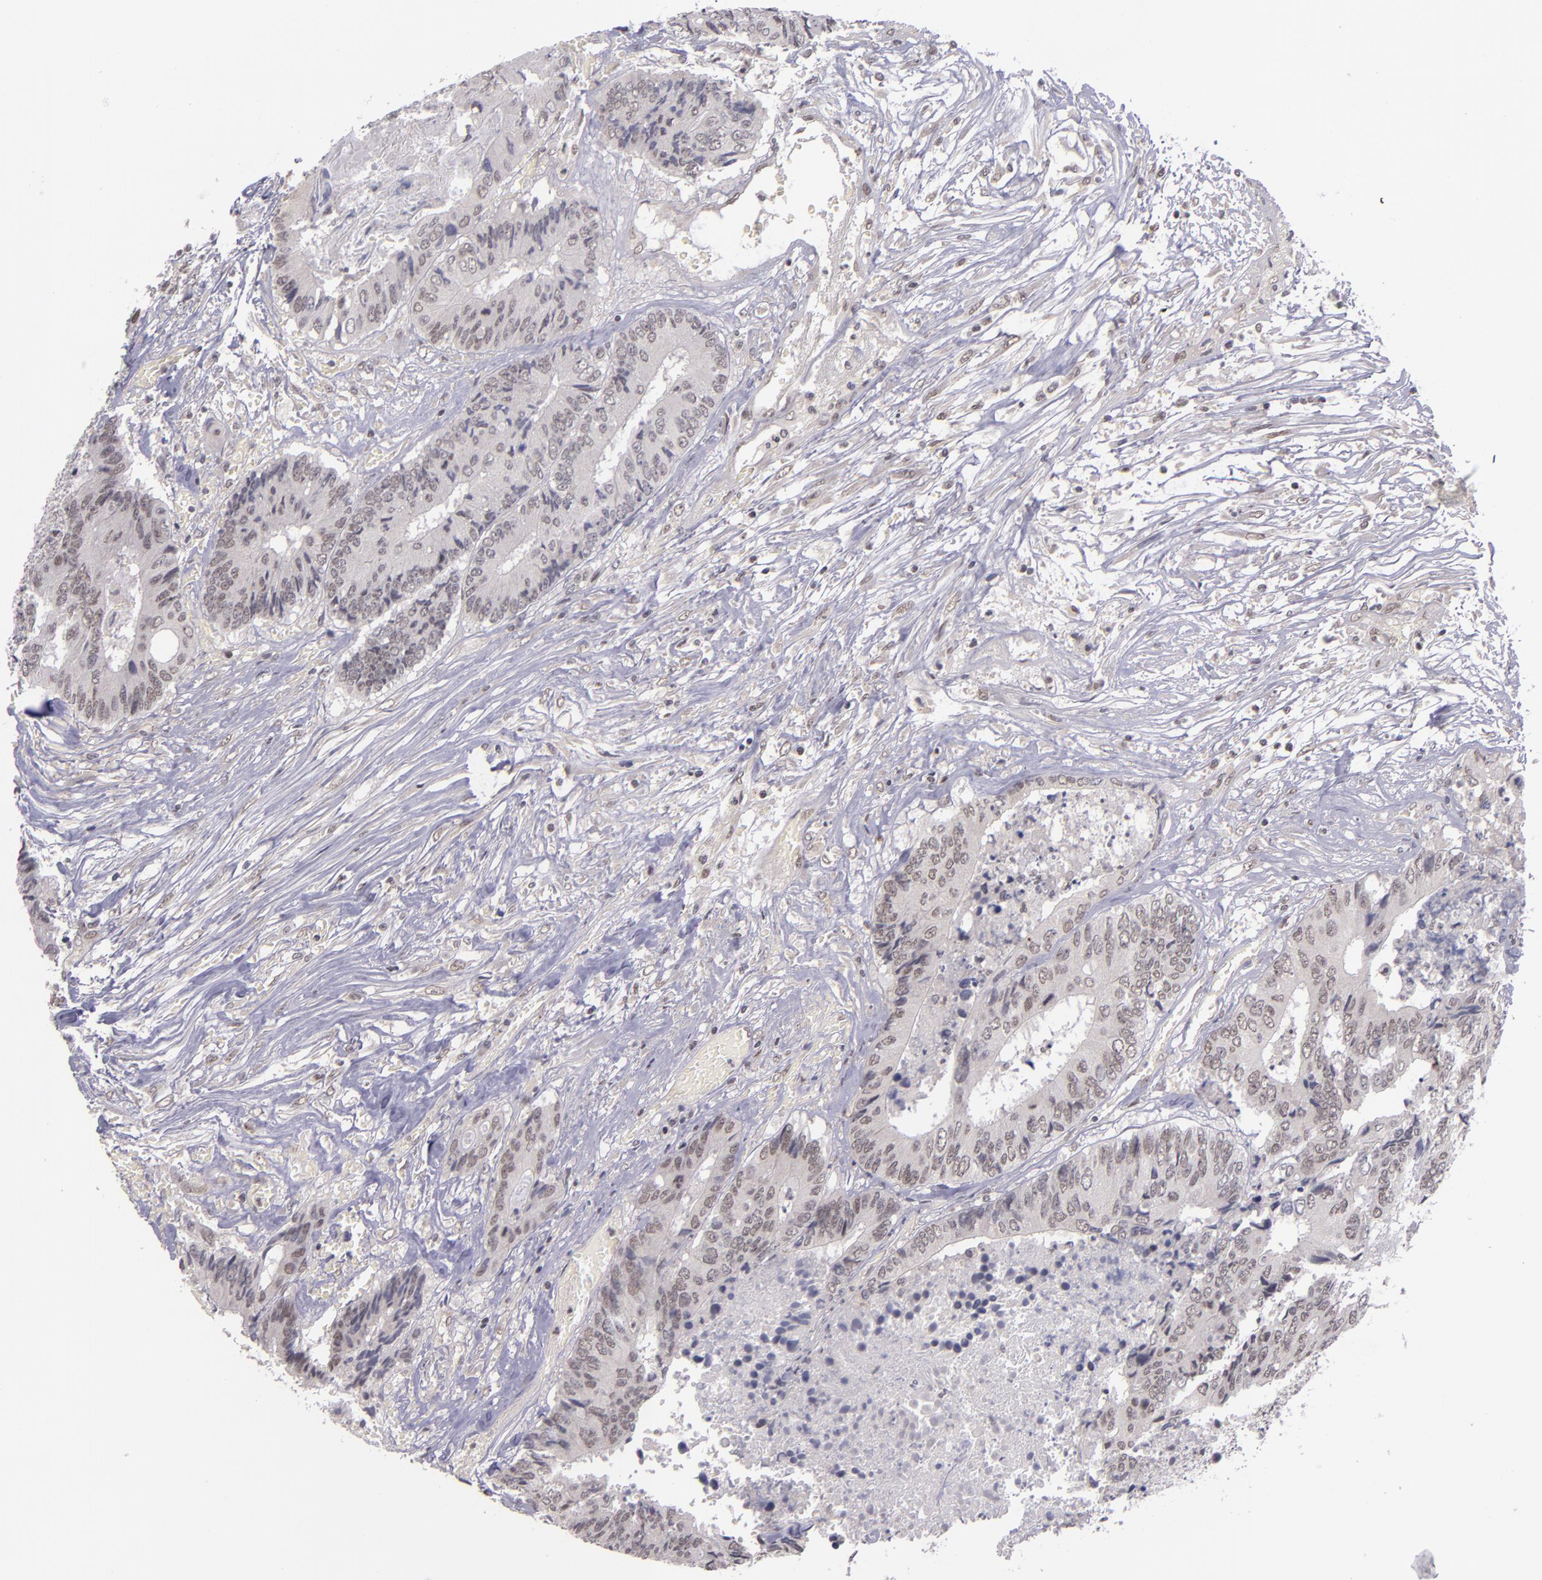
{"staining": {"intensity": "weak", "quantity": "25%-75%", "location": "nuclear"}, "tissue": "colorectal cancer", "cell_type": "Tumor cells", "image_type": "cancer", "snomed": [{"axis": "morphology", "description": "Adenocarcinoma, NOS"}, {"axis": "topography", "description": "Rectum"}], "caption": "The histopathology image exhibits staining of colorectal cancer (adenocarcinoma), revealing weak nuclear protein staining (brown color) within tumor cells. (DAB (3,3'-diaminobenzidine) = brown stain, brightfield microscopy at high magnification).", "gene": "ZNF148", "patient": {"sex": "male", "age": 55}}